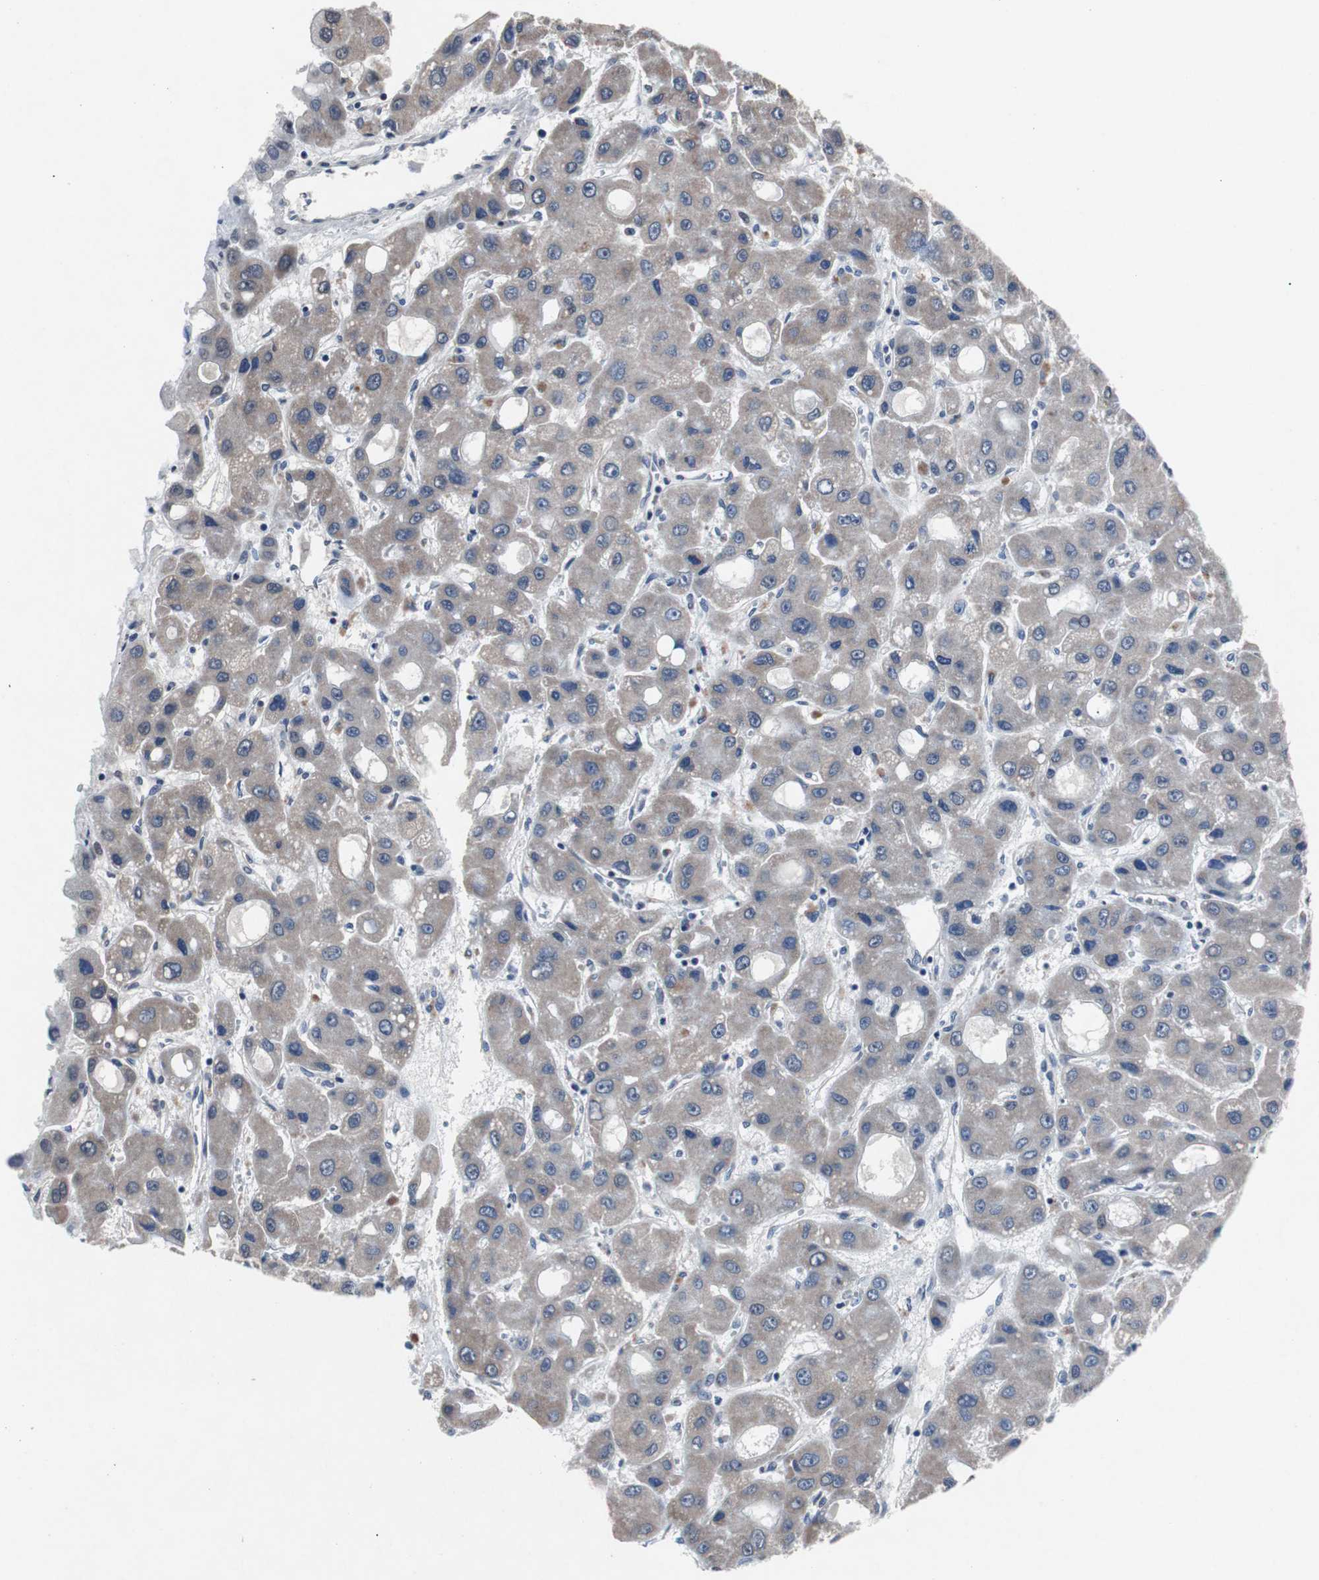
{"staining": {"intensity": "weak", "quantity": "<25%", "location": "cytoplasmic/membranous"}, "tissue": "liver cancer", "cell_type": "Tumor cells", "image_type": "cancer", "snomed": [{"axis": "morphology", "description": "Carcinoma, Hepatocellular, NOS"}, {"axis": "topography", "description": "Liver"}], "caption": "This photomicrograph is of hepatocellular carcinoma (liver) stained with immunohistochemistry to label a protein in brown with the nuclei are counter-stained blue. There is no expression in tumor cells.", "gene": "RBM47", "patient": {"sex": "male", "age": 55}}